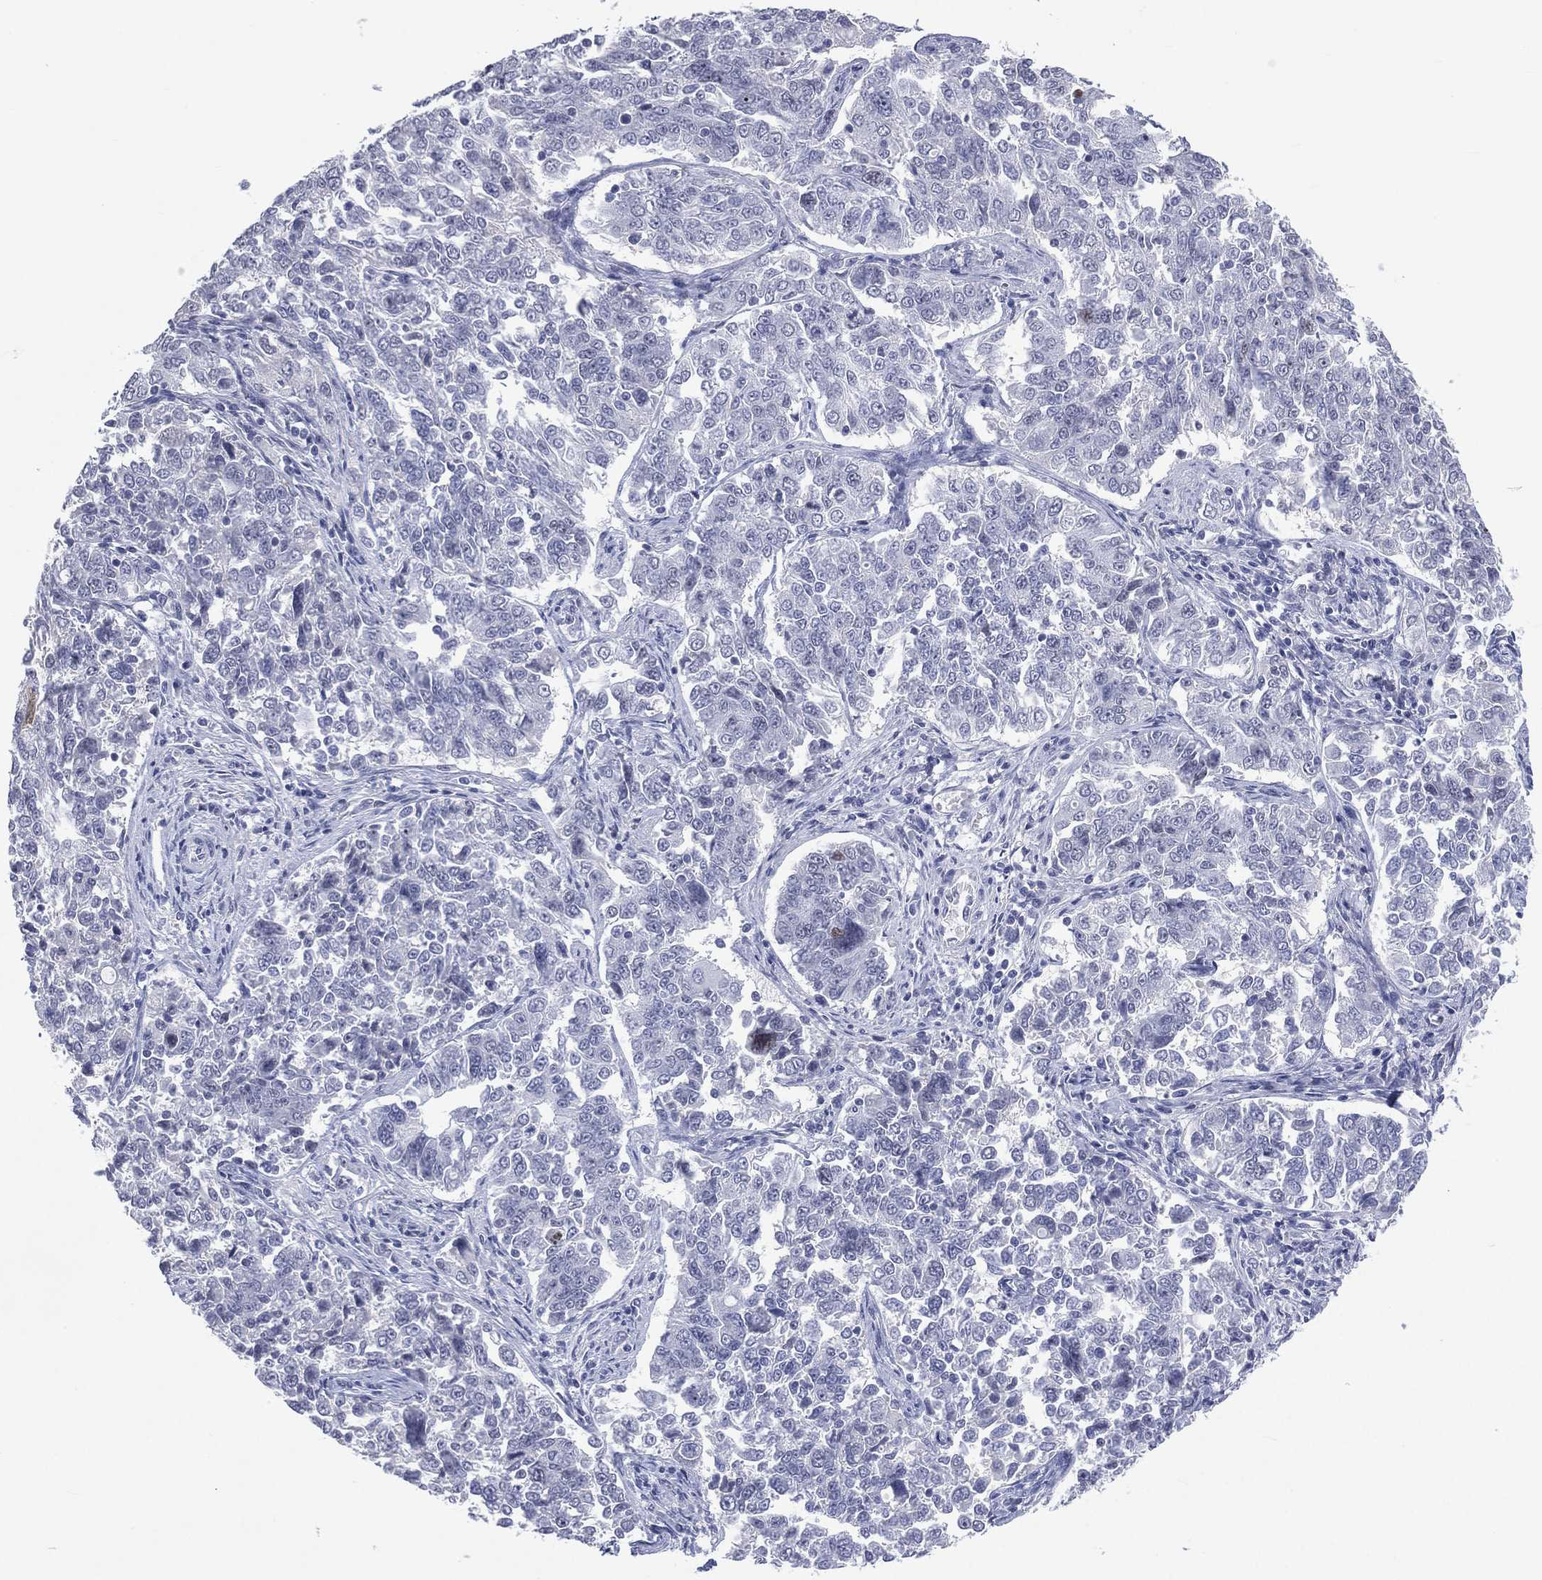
{"staining": {"intensity": "negative", "quantity": "none", "location": "none"}, "tissue": "endometrial cancer", "cell_type": "Tumor cells", "image_type": "cancer", "snomed": [{"axis": "morphology", "description": "Adenocarcinoma, NOS"}, {"axis": "topography", "description": "Endometrium"}], "caption": "Immunohistochemical staining of endometrial cancer (adenocarcinoma) demonstrates no significant expression in tumor cells.", "gene": "SSX1", "patient": {"sex": "female", "age": 43}}